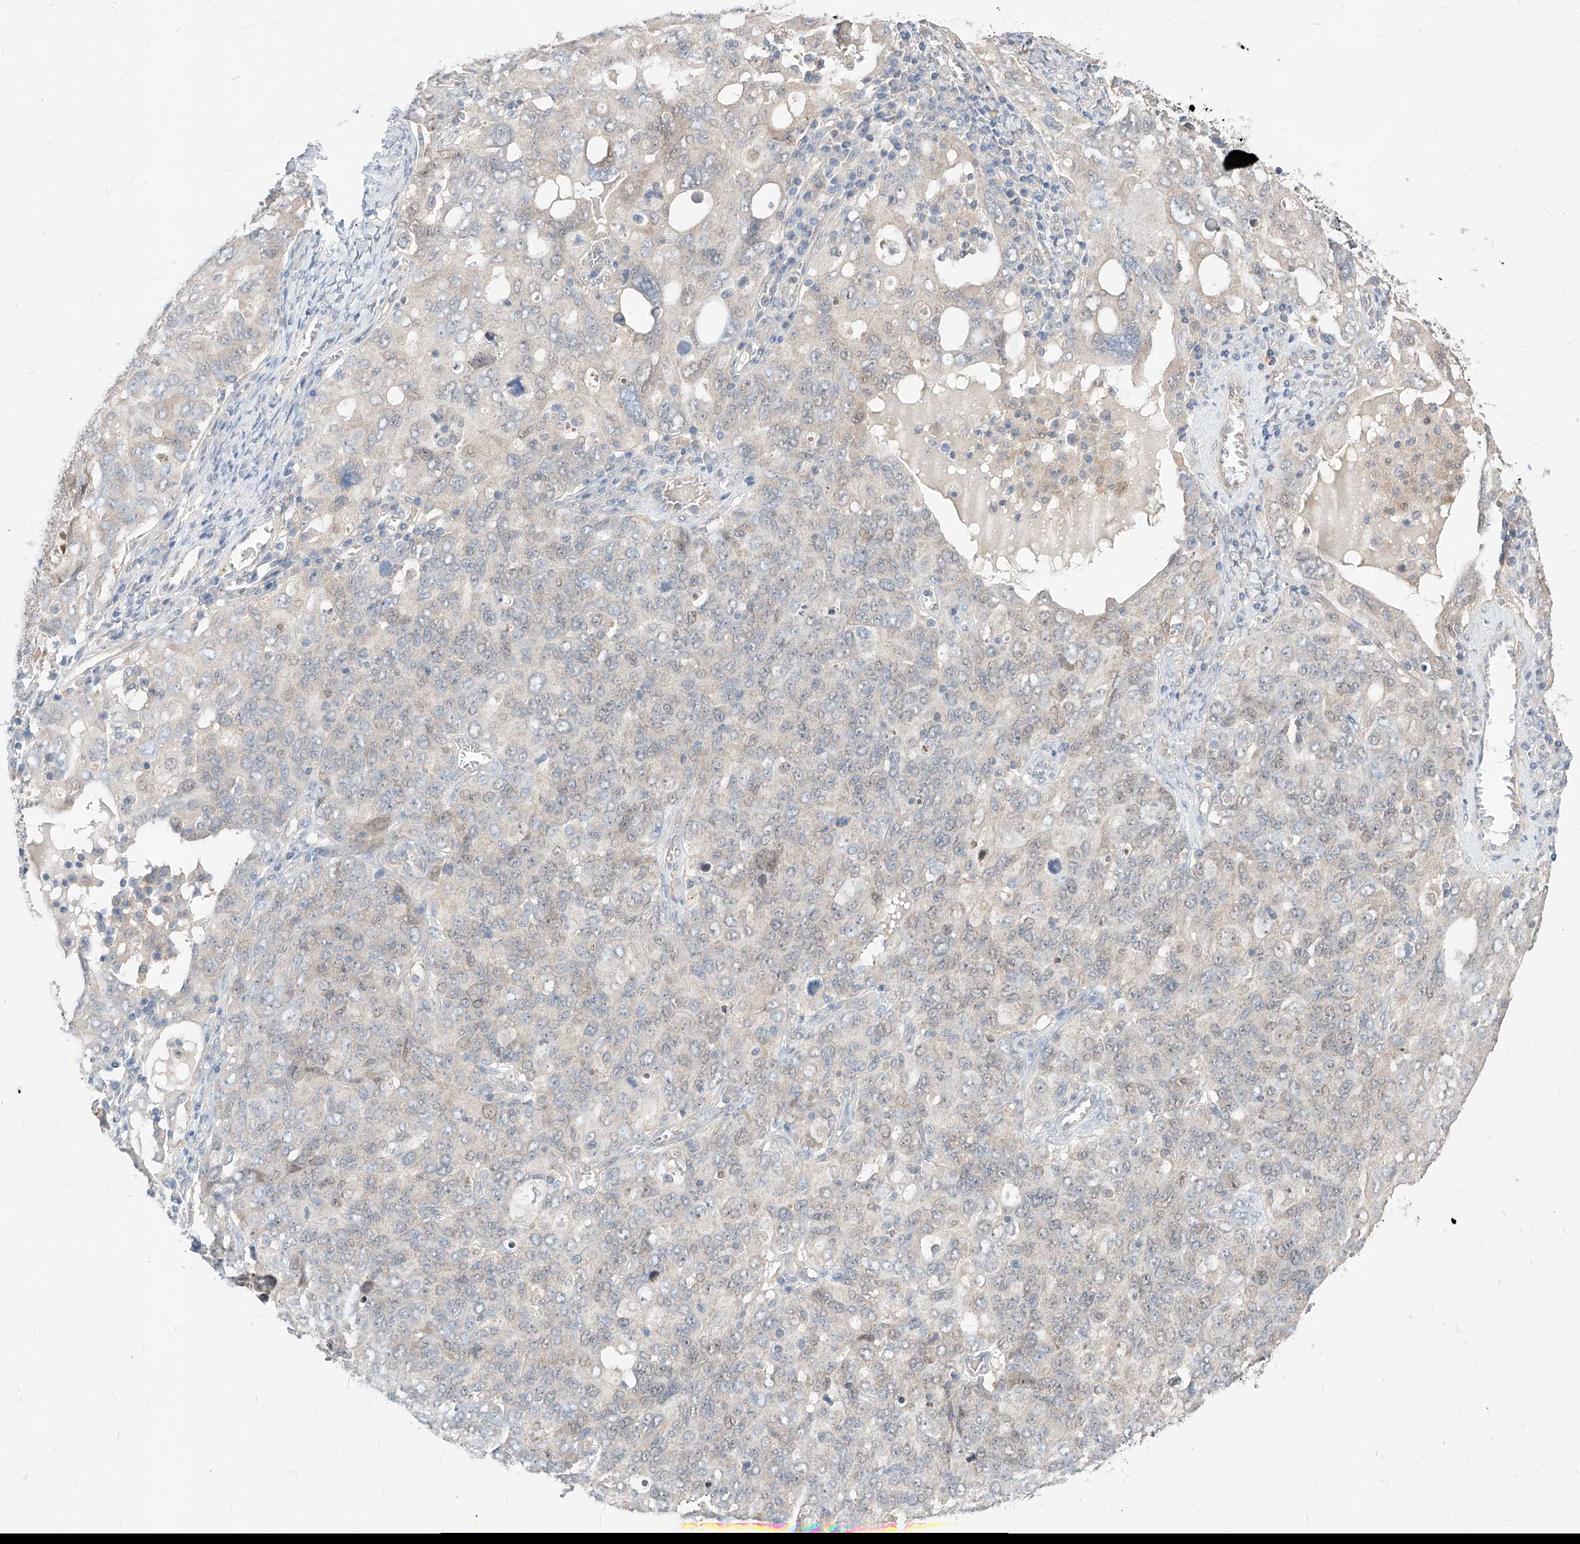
{"staining": {"intensity": "negative", "quantity": "none", "location": "none"}, "tissue": "ovarian cancer", "cell_type": "Tumor cells", "image_type": "cancer", "snomed": [{"axis": "morphology", "description": "Carcinoma, endometroid"}, {"axis": "topography", "description": "Ovary"}], "caption": "The image demonstrates no significant staining in tumor cells of ovarian cancer. (DAB IHC with hematoxylin counter stain).", "gene": "TSNAX", "patient": {"sex": "female", "age": 62}}